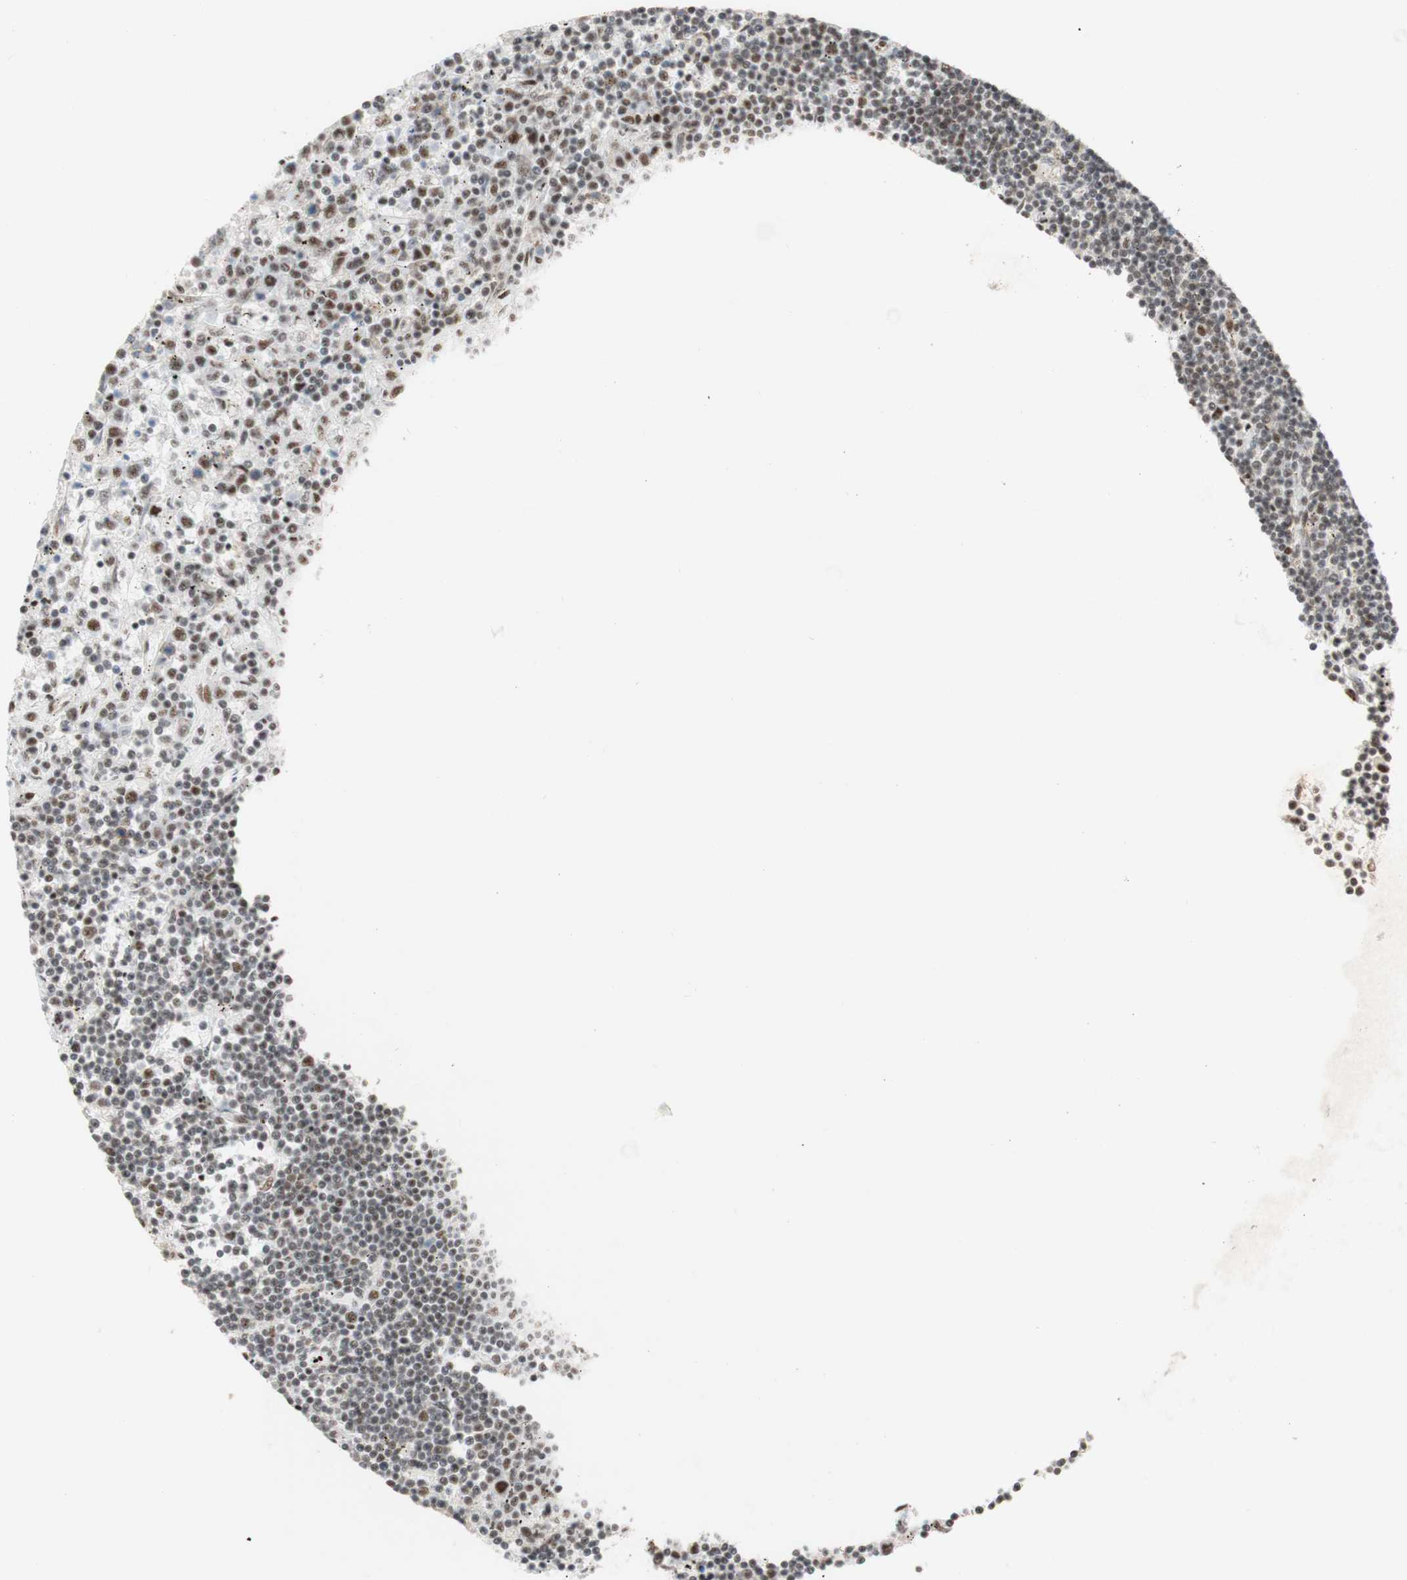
{"staining": {"intensity": "weak", "quantity": "<25%", "location": "nuclear"}, "tissue": "lymphoma", "cell_type": "Tumor cells", "image_type": "cancer", "snomed": [{"axis": "morphology", "description": "Malignant lymphoma, non-Hodgkin's type, Low grade"}, {"axis": "topography", "description": "Spleen"}], "caption": "This is an immunohistochemistry (IHC) micrograph of human malignant lymphoma, non-Hodgkin's type (low-grade). There is no staining in tumor cells.", "gene": "SAP18", "patient": {"sex": "male", "age": 76}}